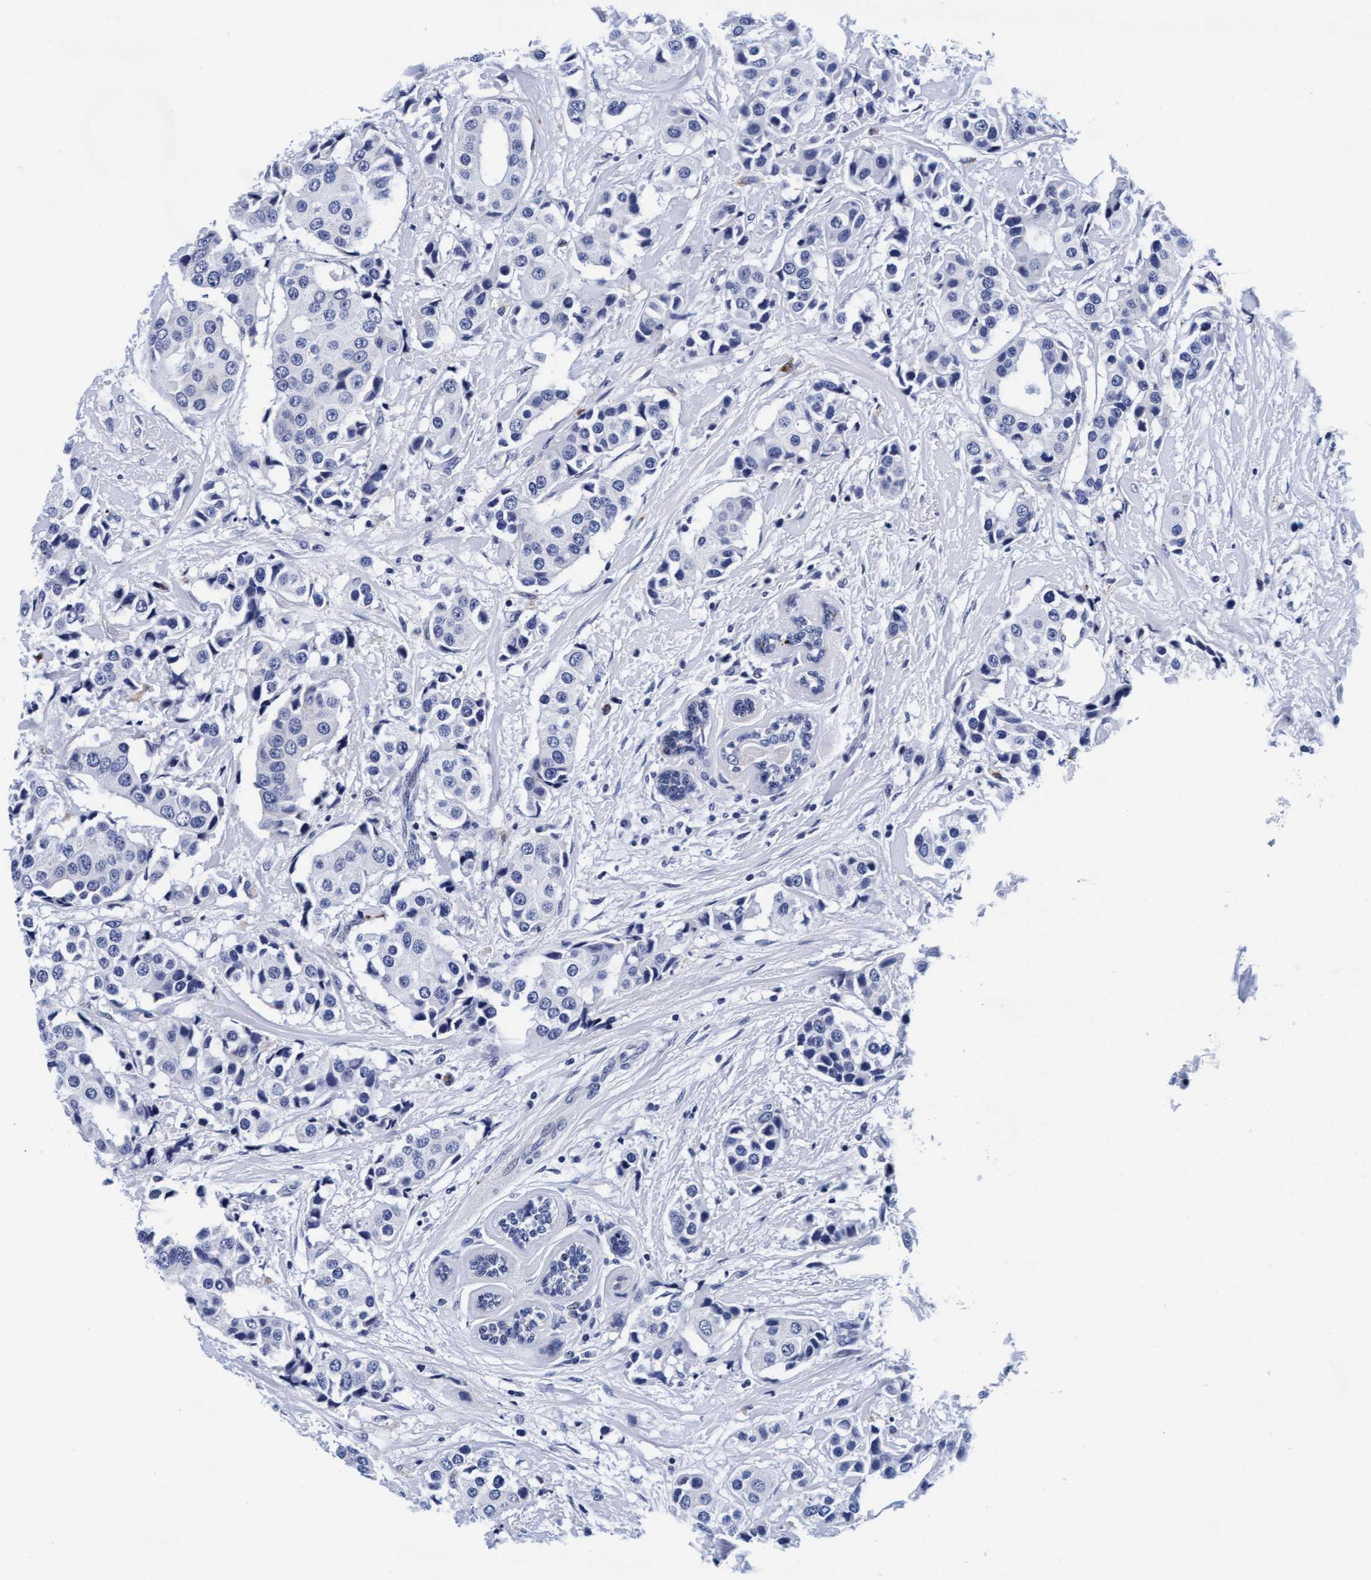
{"staining": {"intensity": "negative", "quantity": "none", "location": "none"}, "tissue": "breast cancer", "cell_type": "Tumor cells", "image_type": "cancer", "snomed": [{"axis": "morphology", "description": "Normal tissue, NOS"}, {"axis": "morphology", "description": "Duct carcinoma"}, {"axis": "topography", "description": "Breast"}], "caption": "Tumor cells show no significant protein expression in invasive ductal carcinoma (breast).", "gene": "ARSG", "patient": {"sex": "female", "age": 39}}